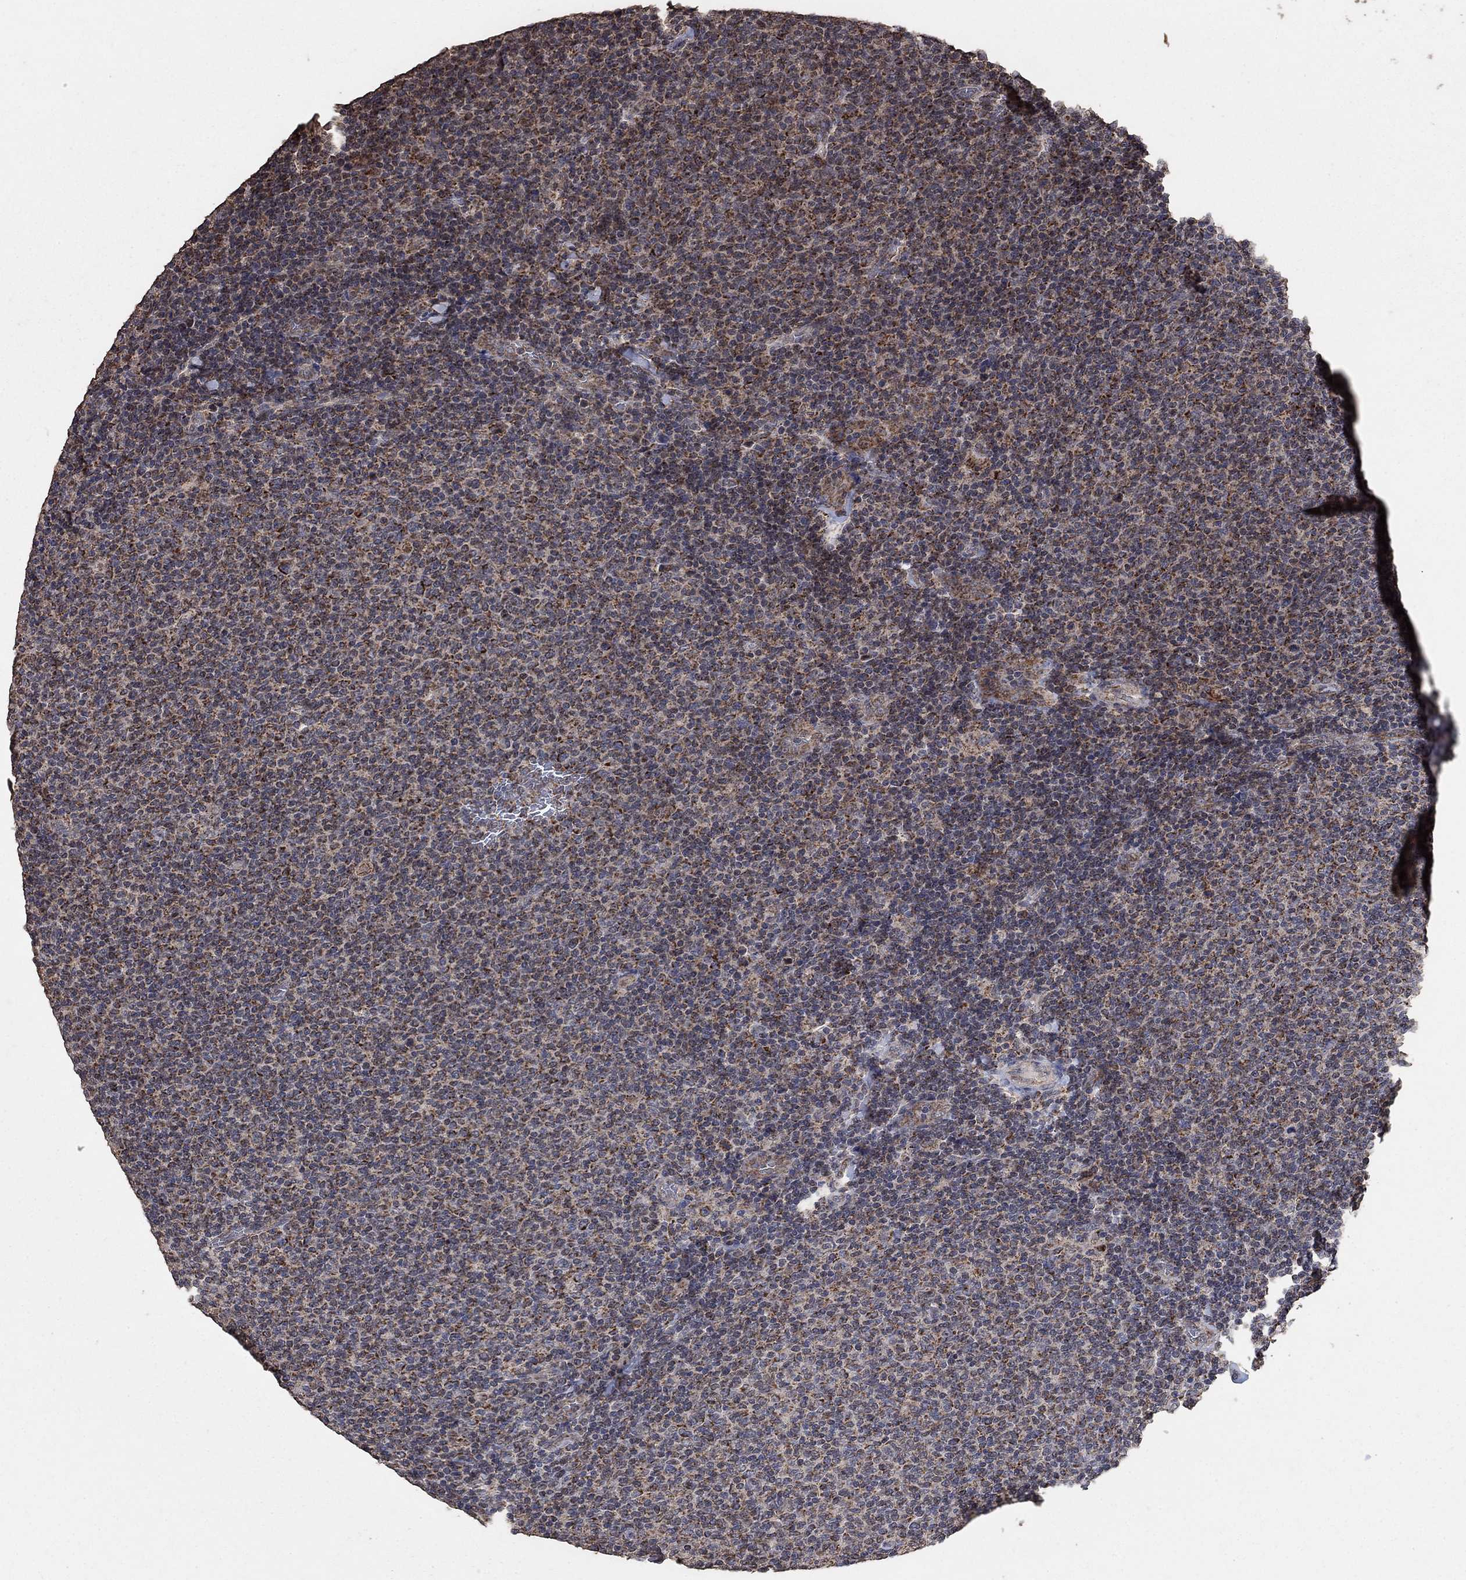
{"staining": {"intensity": "weak", "quantity": ">75%", "location": "cytoplasmic/membranous"}, "tissue": "lymphoma", "cell_type": "Tumor cells", "image_type": "cancer", "snomed": [{"axis": "morphology", "description": "Malignant lymphoma, non-Hodgkin's type, Low grade"}, {"axis": "topography", "description": "Lymph node"}], "caption": "Immunohistochemistry (IHC) (DAB) staining of human malignant lymphoma, non-Hodgkin's type (low-grade) reveals weak cytoplasmic/membranous protein expression in approximately >75% of tumor cells.", "gene": "MRPS24", "patient": {"sex": "male", "age": 52}}